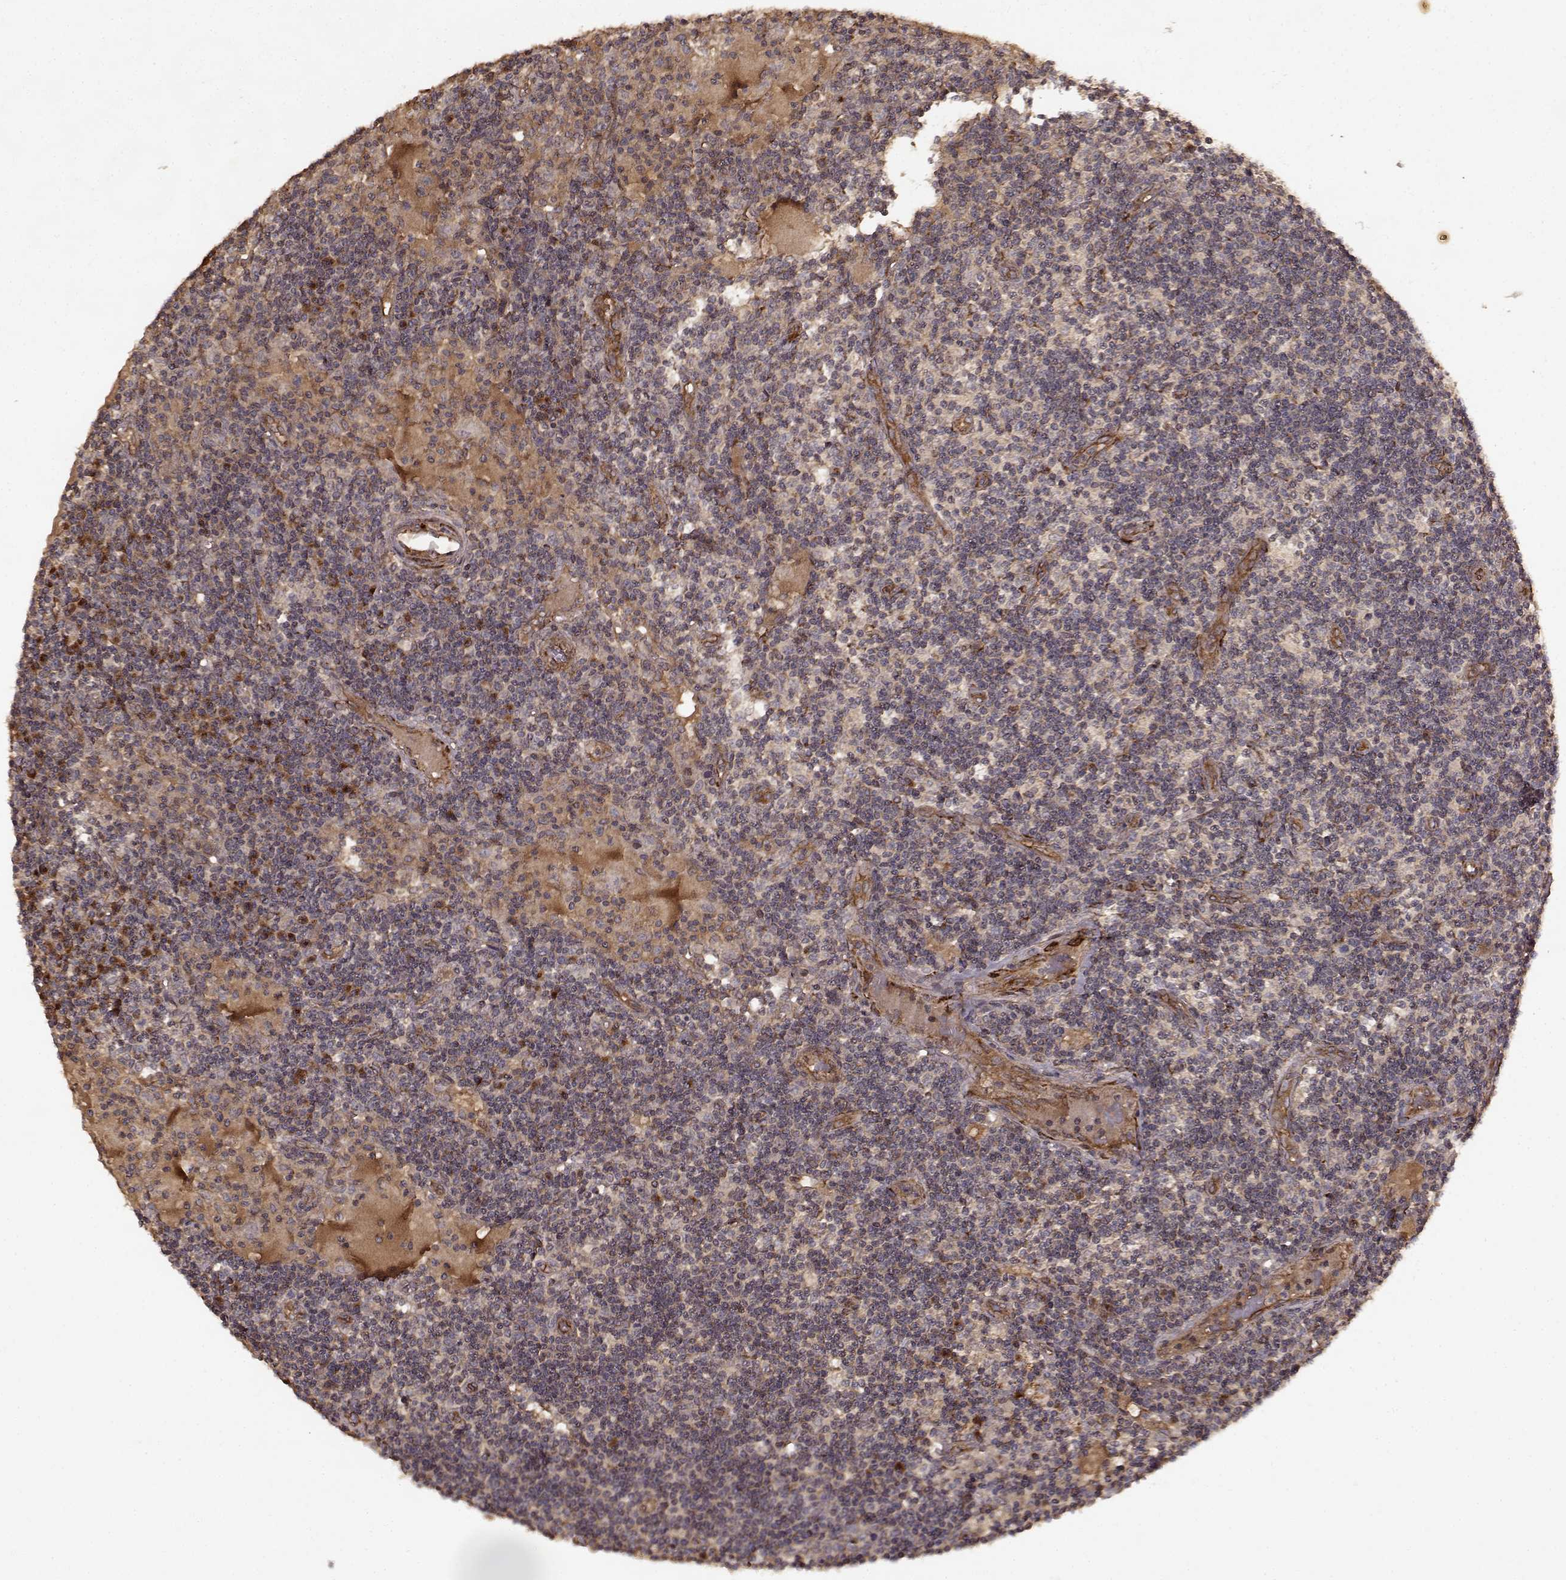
{"staining": {"intensity": "negative", "quantity": "none", "location": "none"}, "tissue": "lymph node", "cell_type": "Germinal center cells", "image_type": "normal", "snomed": [{"axis": "morphology", "description": "Normal tissue, NOS"}, {"axis": "topography", "description": "Lymph node"}], "caption": "This is an immunohistochemistry (IHC) histopathology image of unremarkable lymph node. There is no expression in germinal center cells.", "gene": "FSTL1", "patient": {"sex": "female", "age": 72}}